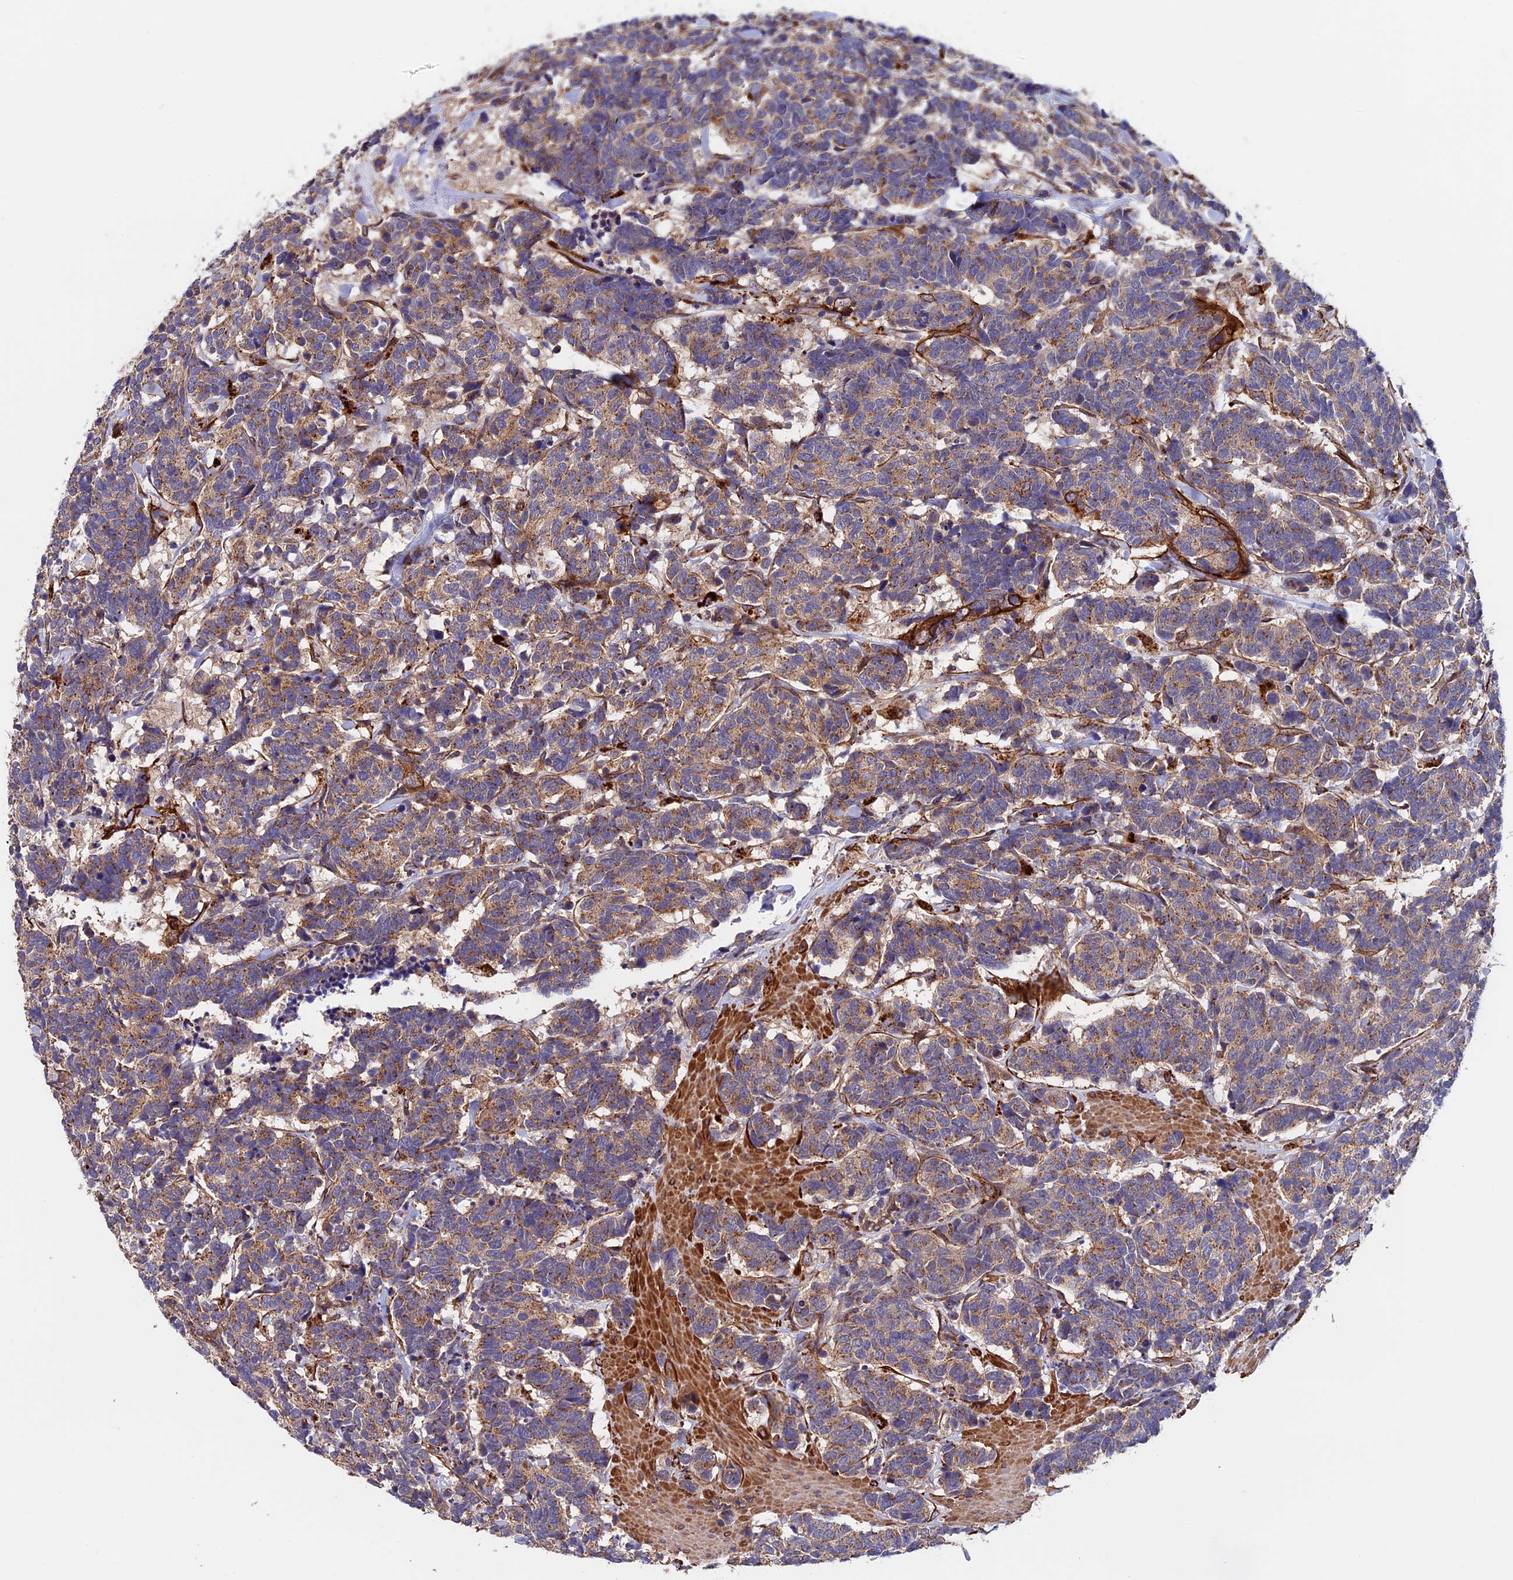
{"staining": {"intensity": "moderate", "quantity": "25%-75%", "location": "cytoplasmic/membranous"}, "tissue": "carcinoid", "cell_type": "Tumor cells", "image_type": "cancer", "snomed": [{"axis": "morphology", "description": "Carcinoma, NOS"}, {"axis": "morphology", "description": "Carcinoid, malignant, NOS"}, {"axis": "topography", "description": "Urinary bladder"}], "caption": "Malignant carcinoid stained with IHC demonstrates moderate cytoplasmic/membranous positivity in approximately 25%-75% of tumor cells. Nuclei are stained in blue.", "gene": "SLC9A5", "patient": {"sex": "male", "age": 57}}